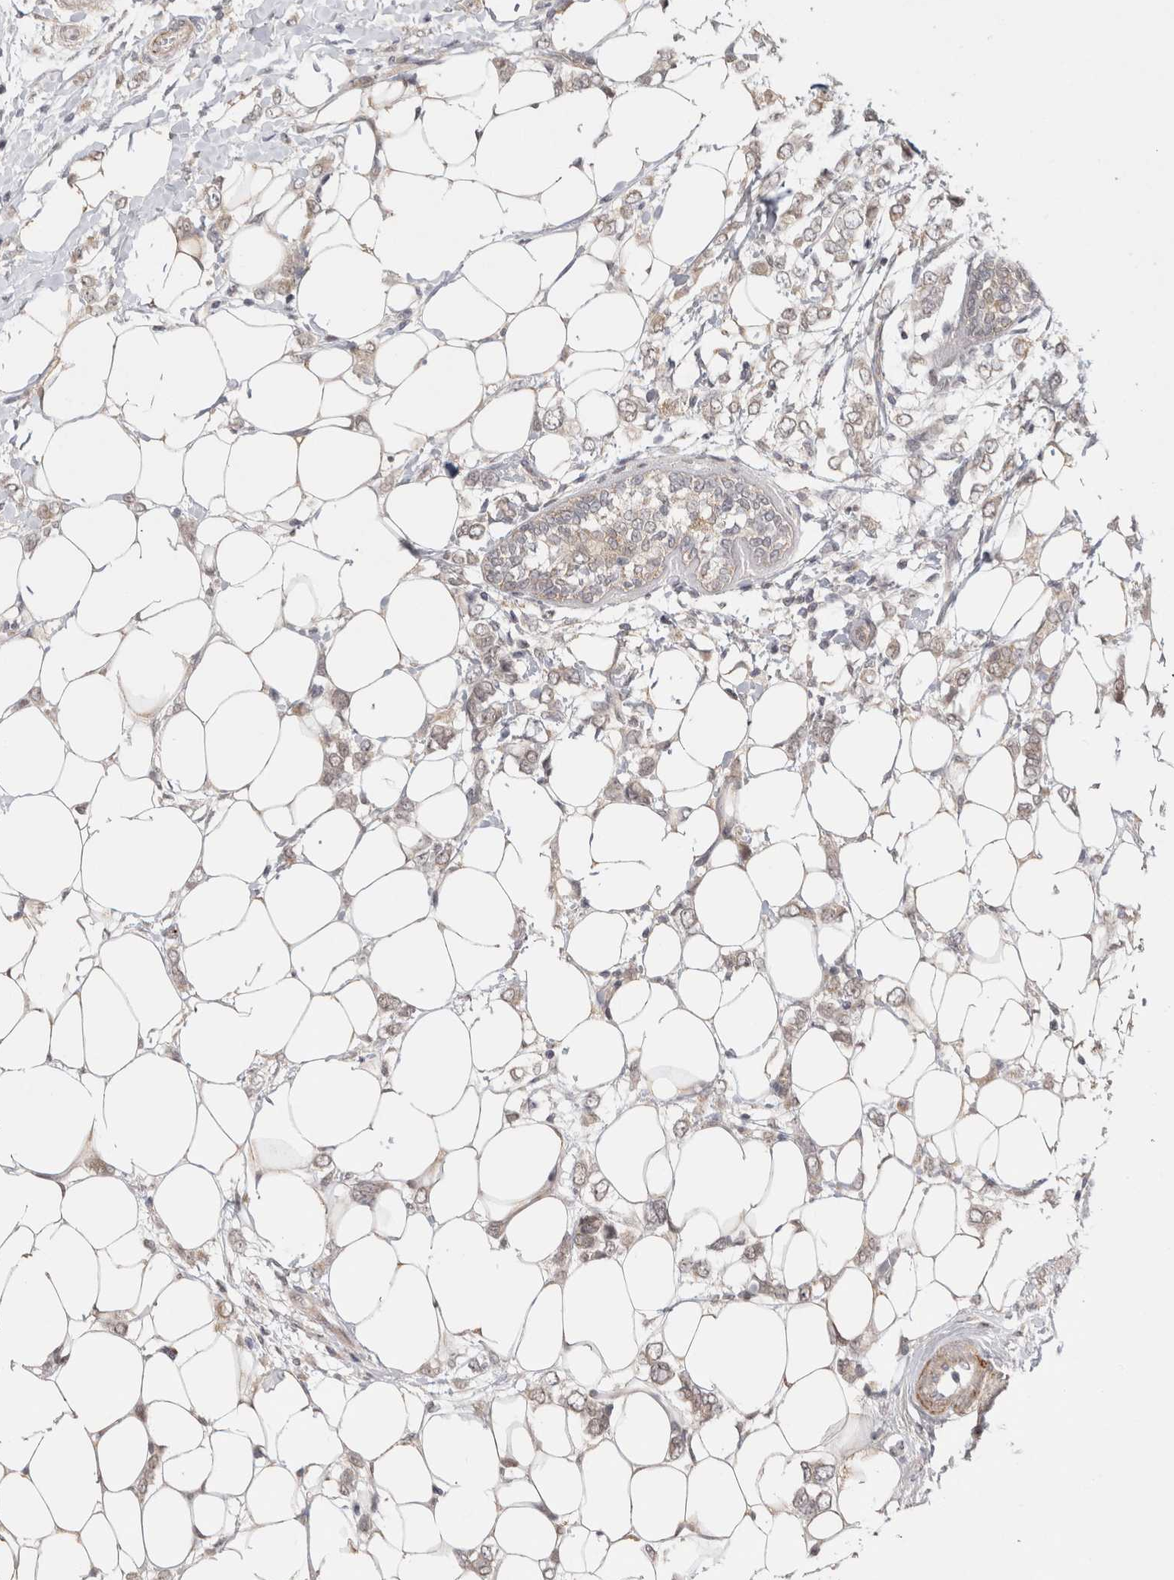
{"staining": {"intensity": "weak", "quantity": "25%-75%", "location": "cytoplasmic/membranous"}, "tissue": "breast cancer", "cell_type": "Tumor cells", "image_type": "cancer", "snomed": [{"axis": "morphology", "description": "Normal tissue, NOS"}, {"axis": "morphology", "description": "Lobular carcinoma"}, {"axis": "topography", "description": "Breast"}], "caption": "Human breast lobular carcinoma stained with a brown dye exhibits weak cytoplasmic/membranous positive expression in approximately 25%-75% of tumor cells.", "gene": "ZNF318", "patient": {"sex": "female", "age": 47}}